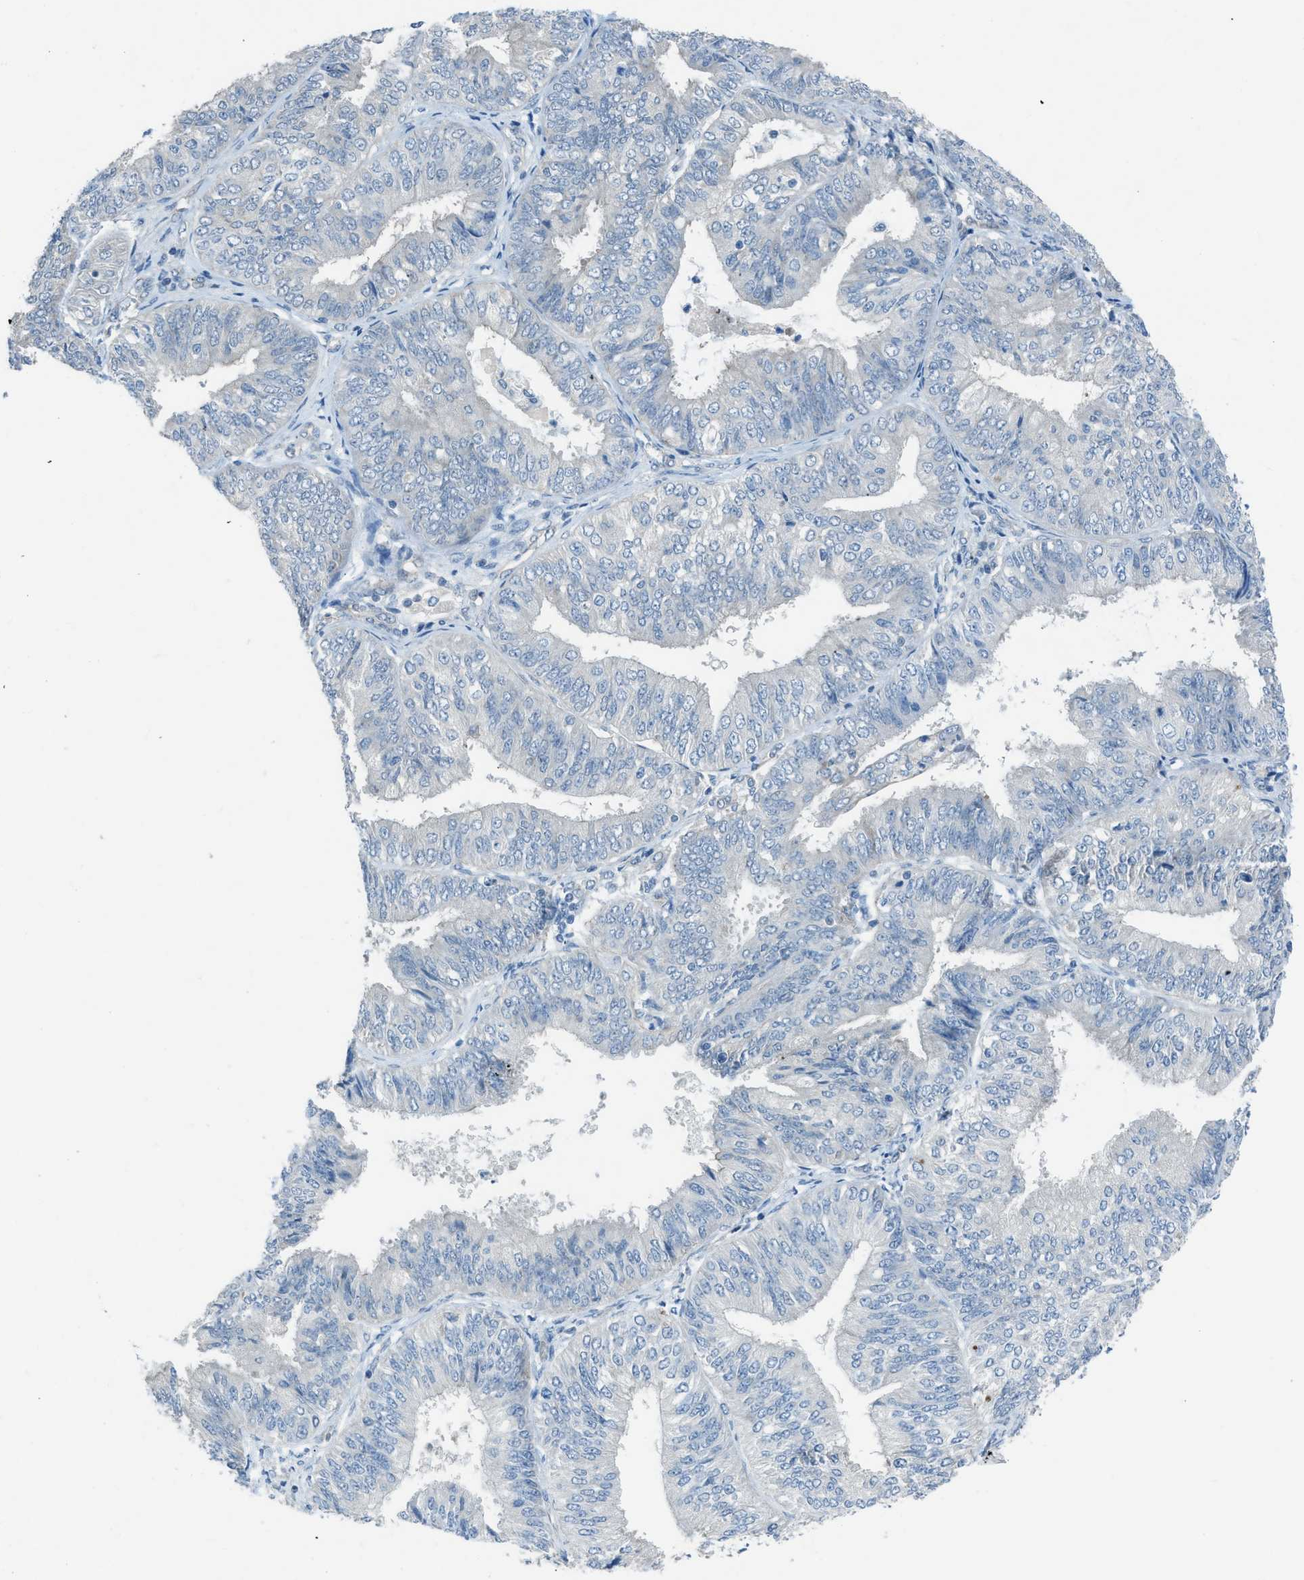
{"staining": {"intensity": "negative", "quantity": "none", "location": "none"}, "tissue": "endometrial cancer", "cell_type": "Tumor cells", "image_type": "cancer", "snomed": [{"axis": "morphology", "description": "Adenocarcinoma, NOS"}, {"axis": "topography", "description": "Endometrium"}], "caption": "Immunohistochemistry (IHC) of endometrial cancer displays no expression in tumor cells.", "gene": "PRKN", "patient": {"sex": "female", "age": 58}}